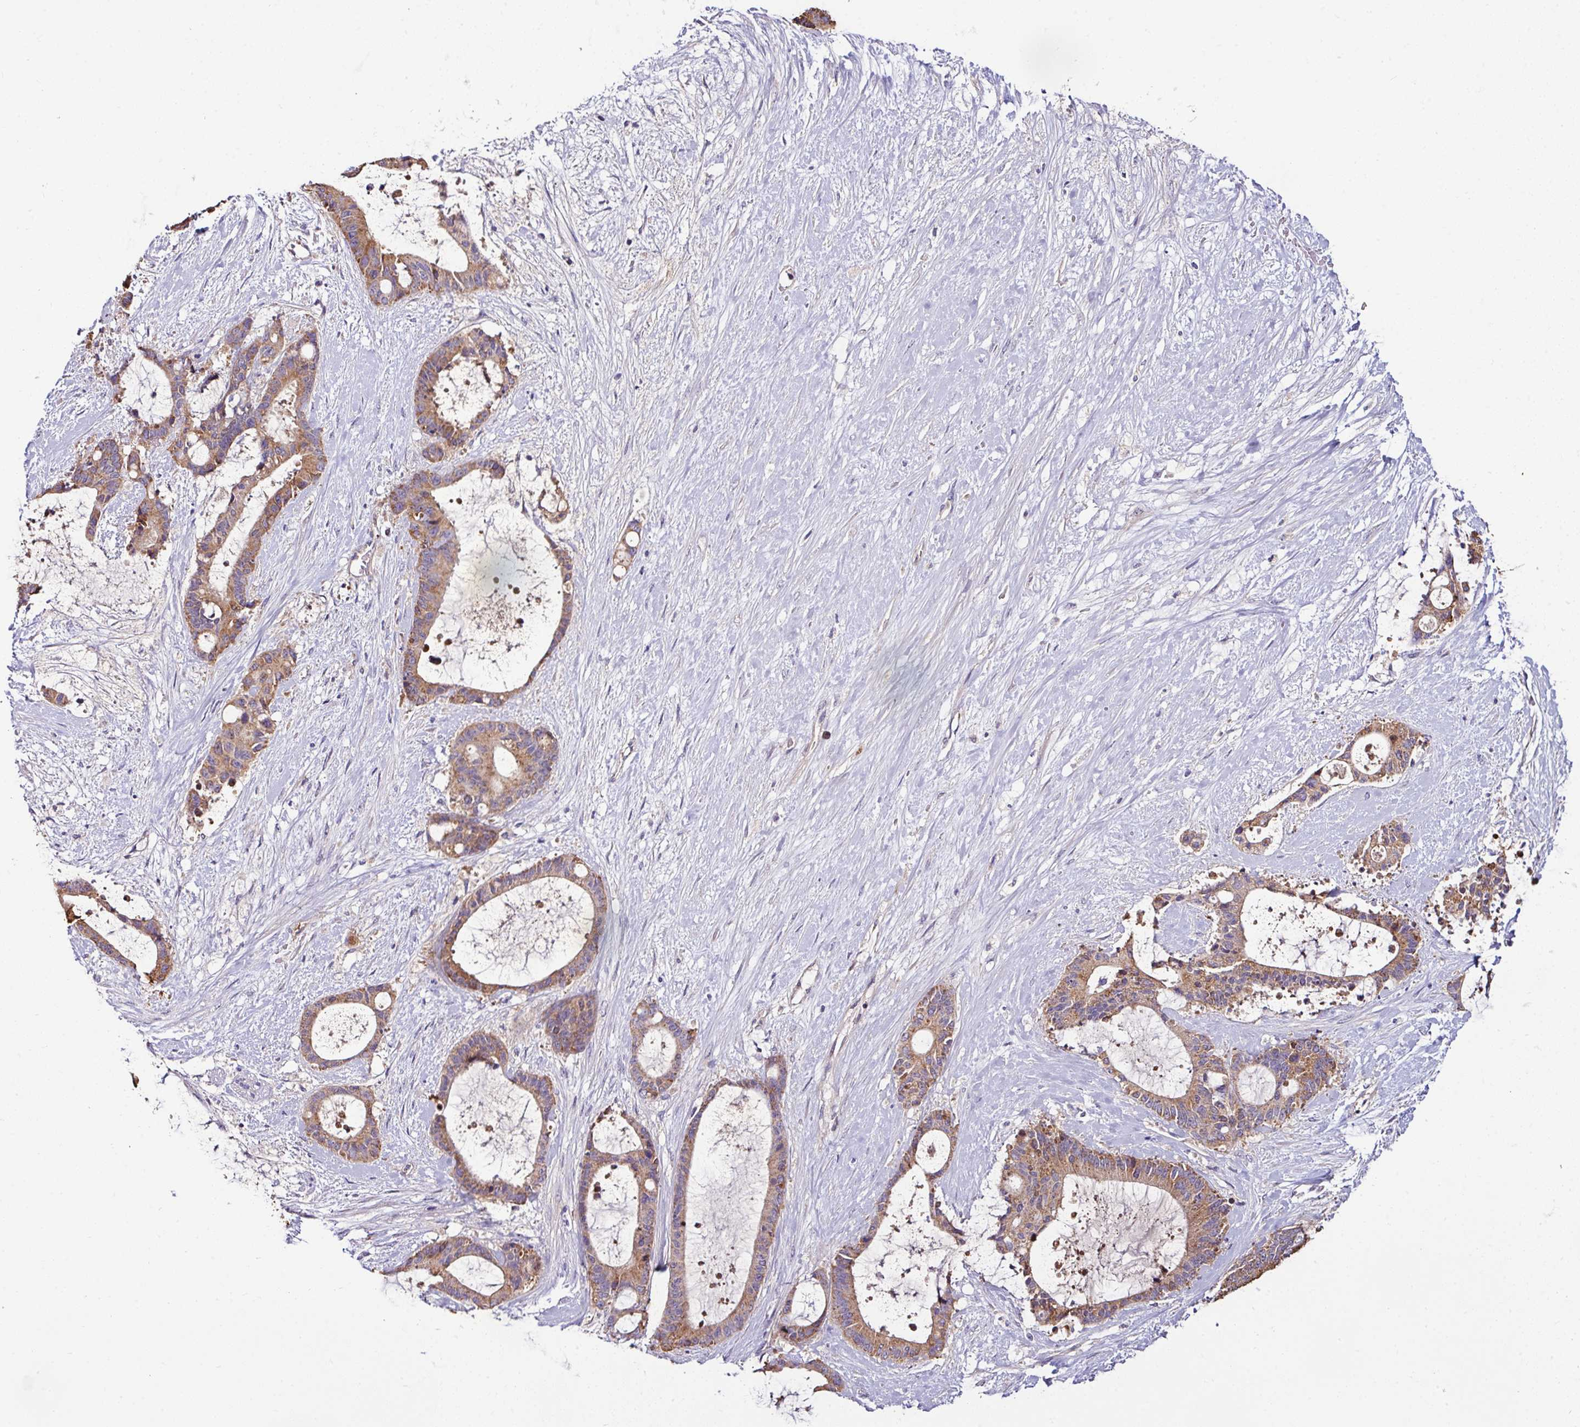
{"staining": {"intensity": "moderate", "quantity": ">75%", "location": "cytoplasmic/membranous"}, "tissue": "liver cancer", "cell_type": "Tumor cells", "image_type": "cancer", "snomed": [{"axis": "morphology", "description": "Normal tissue, NOS"}, {"axis": "morphology", "description": "Cholangiocarcinoma"}, {"axis": "topography", "description": "Liver"}, {"axis": "topography", "description": "Peripheral nerve tissue"}], "caption": "A high-resolution micrograph shows immunohistochemistry staining of cholangiocarcinoma (liver), which exhibits moderate cytoplasmic/membranous expression in approximately >75% of tumor cells.", "gene": "CPD", "patient": {"sex": "female", "age": 73}}